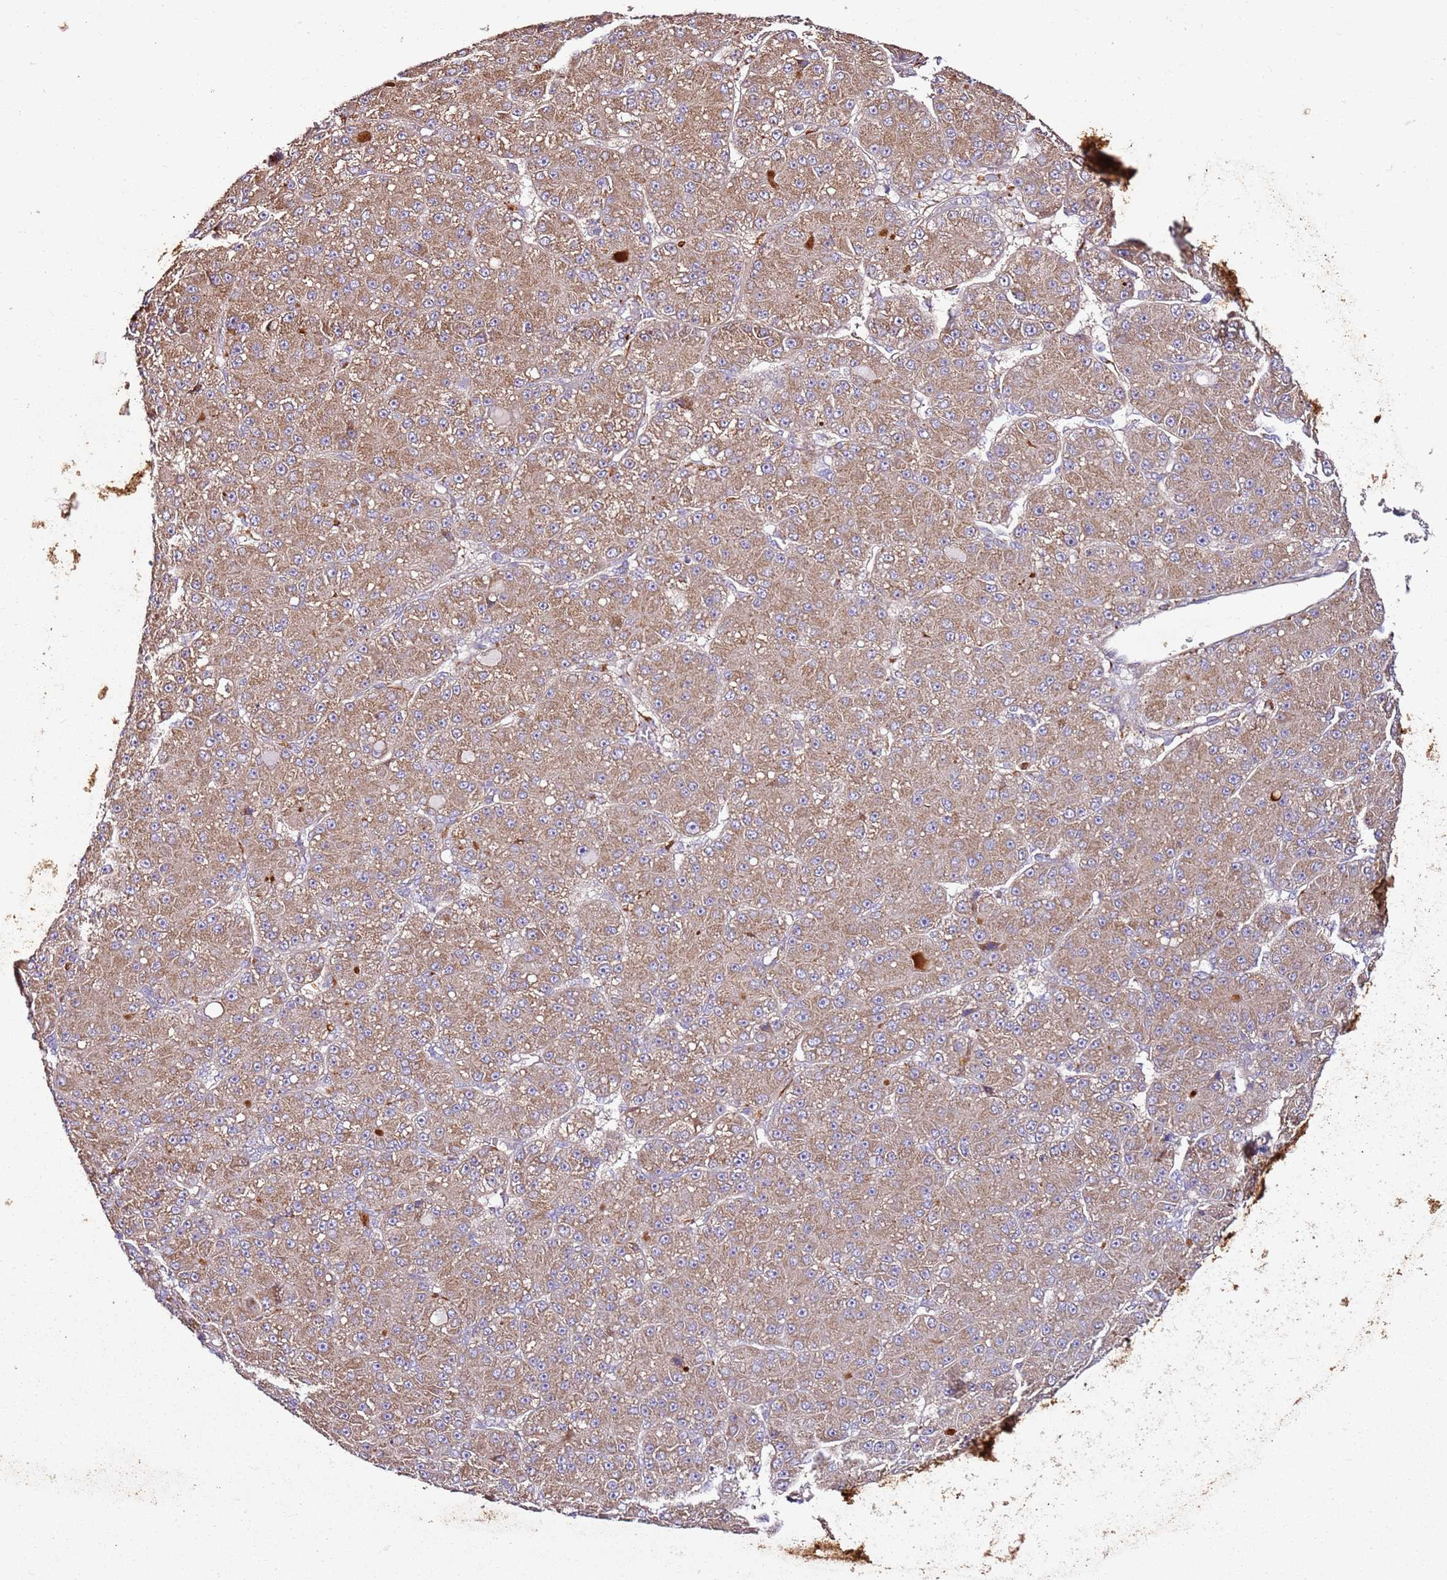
{"staining": {"intensity": "moderate", "quantity": ">75%", "location": "cytoplasmic/membranous"}, "tissue": "liver cancer", "cell_type": "Tumor cells", "image_type": "cancer", "snomed": [{"axis": "morphology", "description": "Carcinoma, Hepatocellular, NOS"}, {"axis": "topography", "description": "Liver"}], "caption": "Tumor cells display moderate cytoplasmic/membranous staining in about >75% of cells in liver cancer.", "gene": "KRTAP21-3", "patient": {"sex": "male", "age": 67}}